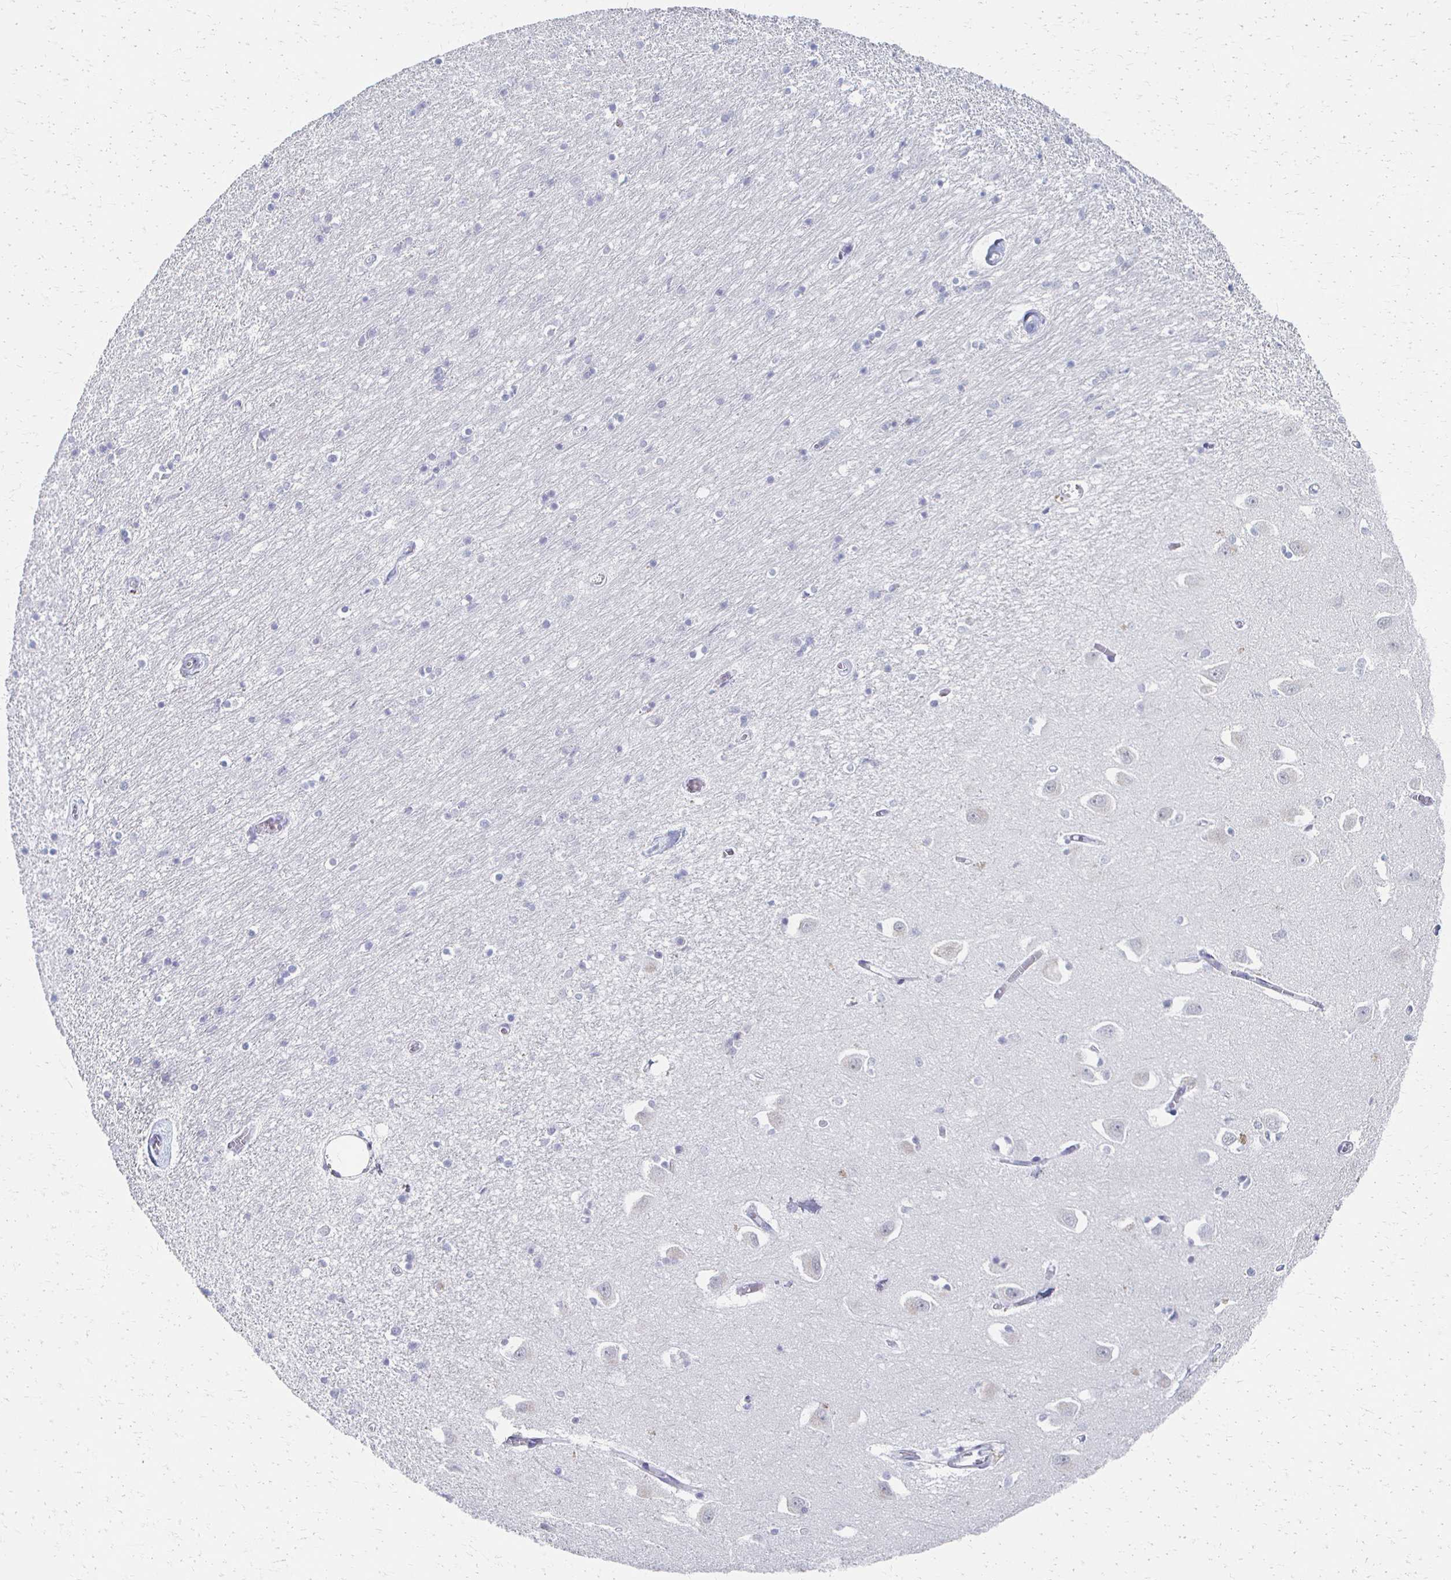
{"staining": {"intensity": "negative", "quantity": "none", "location": "none"}, "tissue": "caudate", "cell_type": "Glial cells", "image_type": "normal", "snomed": [{"axis": "morphology", "description": "Normal tissue, NOS"}, {"axis": "topography", "description": "Lateral ventricle wall"}, {"axis": "topography", "description": "Hippocampus"}], "caption": "Glial cells show no significant expression in normal caudate. (DAB IHC, high magnification).", "gene": "CXCR2", "patient": {"sex": "female", "age": 63}}